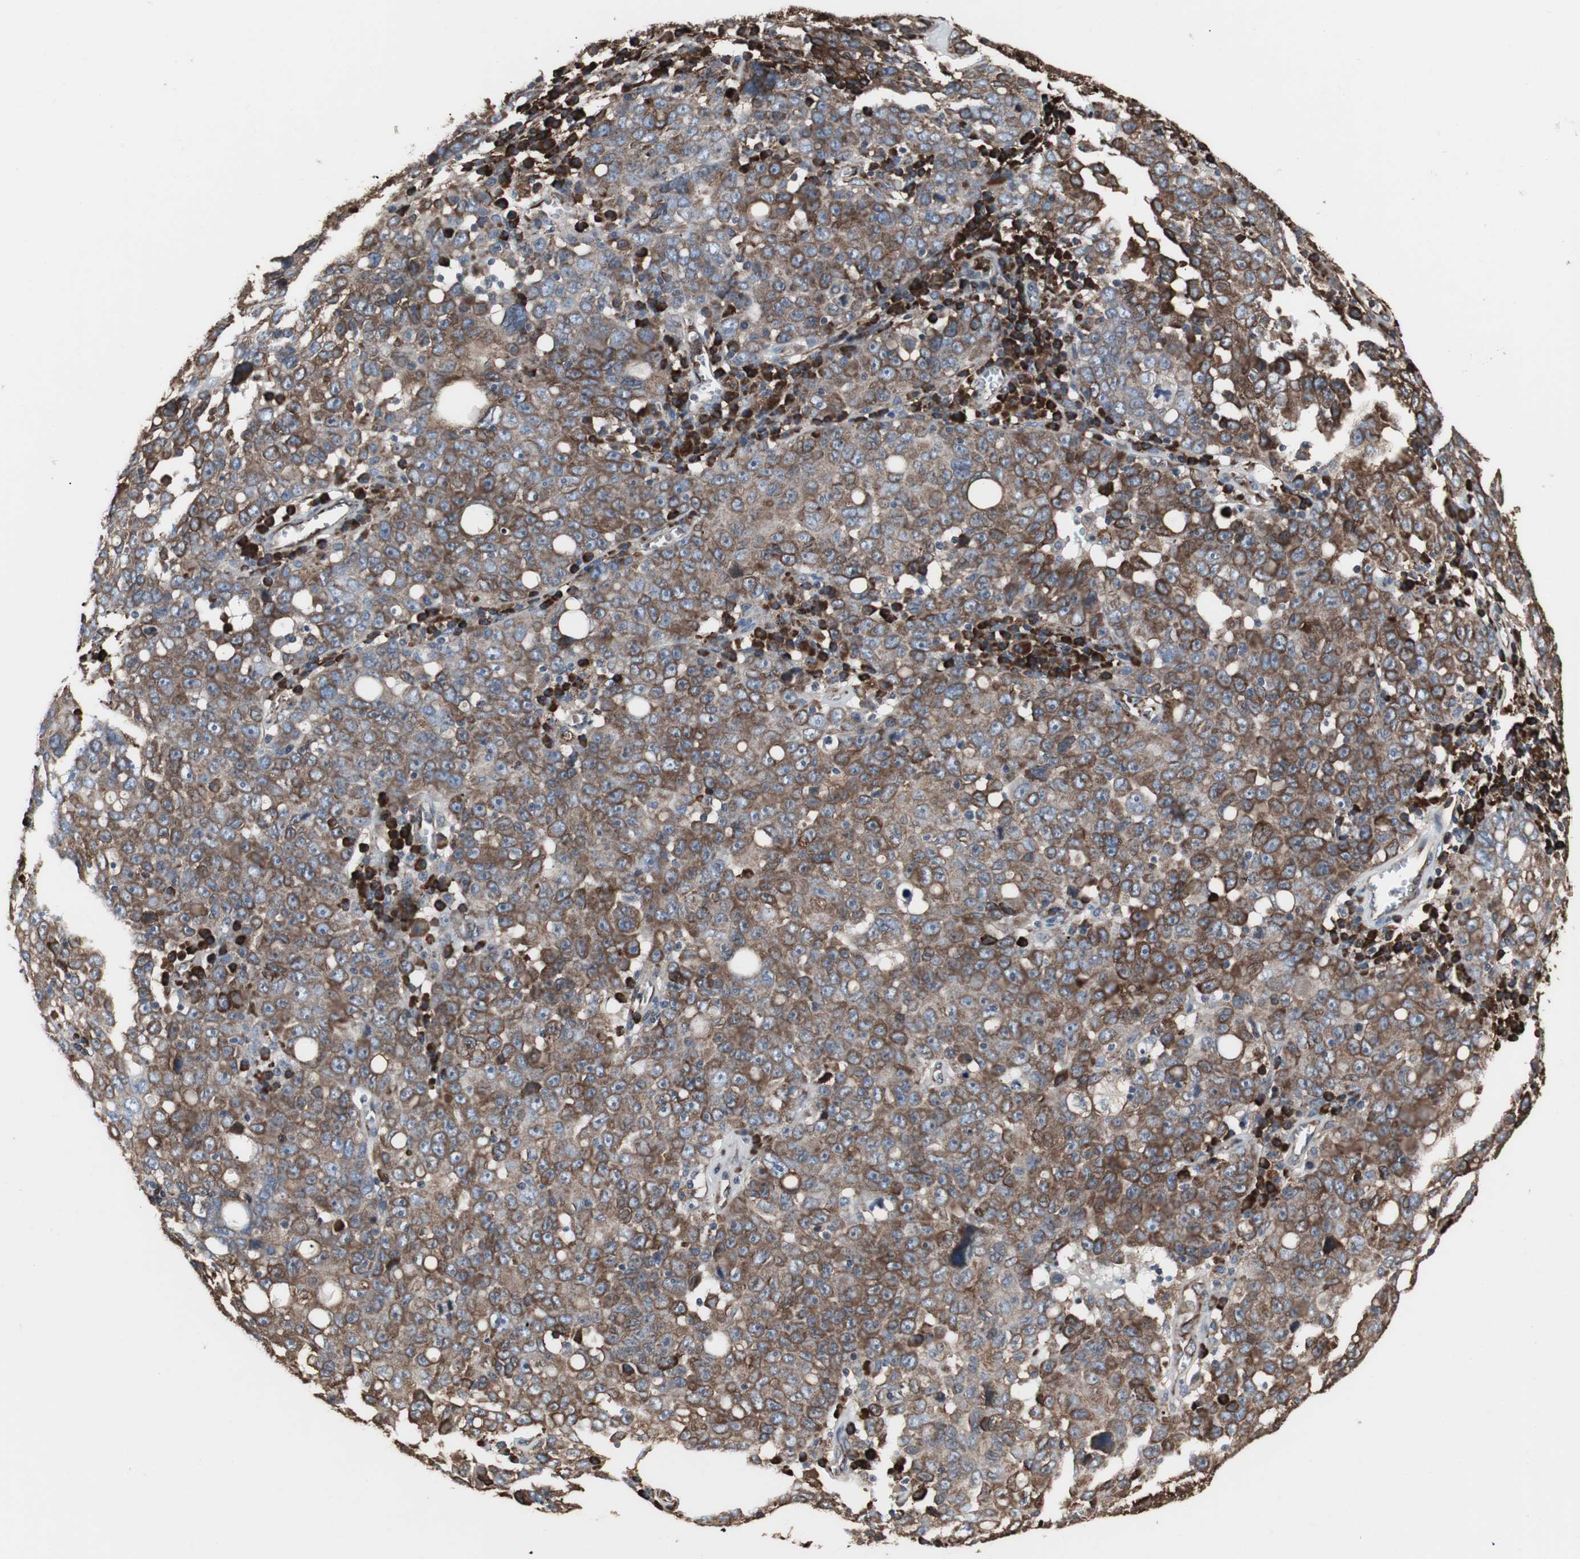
{"staining": {"intensity": "moderate", "quantity": ">75%", "location": "cytoplasmic/membranous"}, "tissue": "ovarian cancer", "cell_type": "Tumor cells", "image_type": "cancer", "snomed": [{"axis": "morphology", "description": "Carcinoma, endometroid"}, {"axis": "topography", "description": "Ovary"}], "caption": "Approximately >75% of tumor cells in ovarian endometroid carcinoma show moderate cytoplasmic/membranous protein positivity as visualized by brown immunohistochemical staining.", "gene": "CALU", "patient": {"sex": "female", "age": 62}}